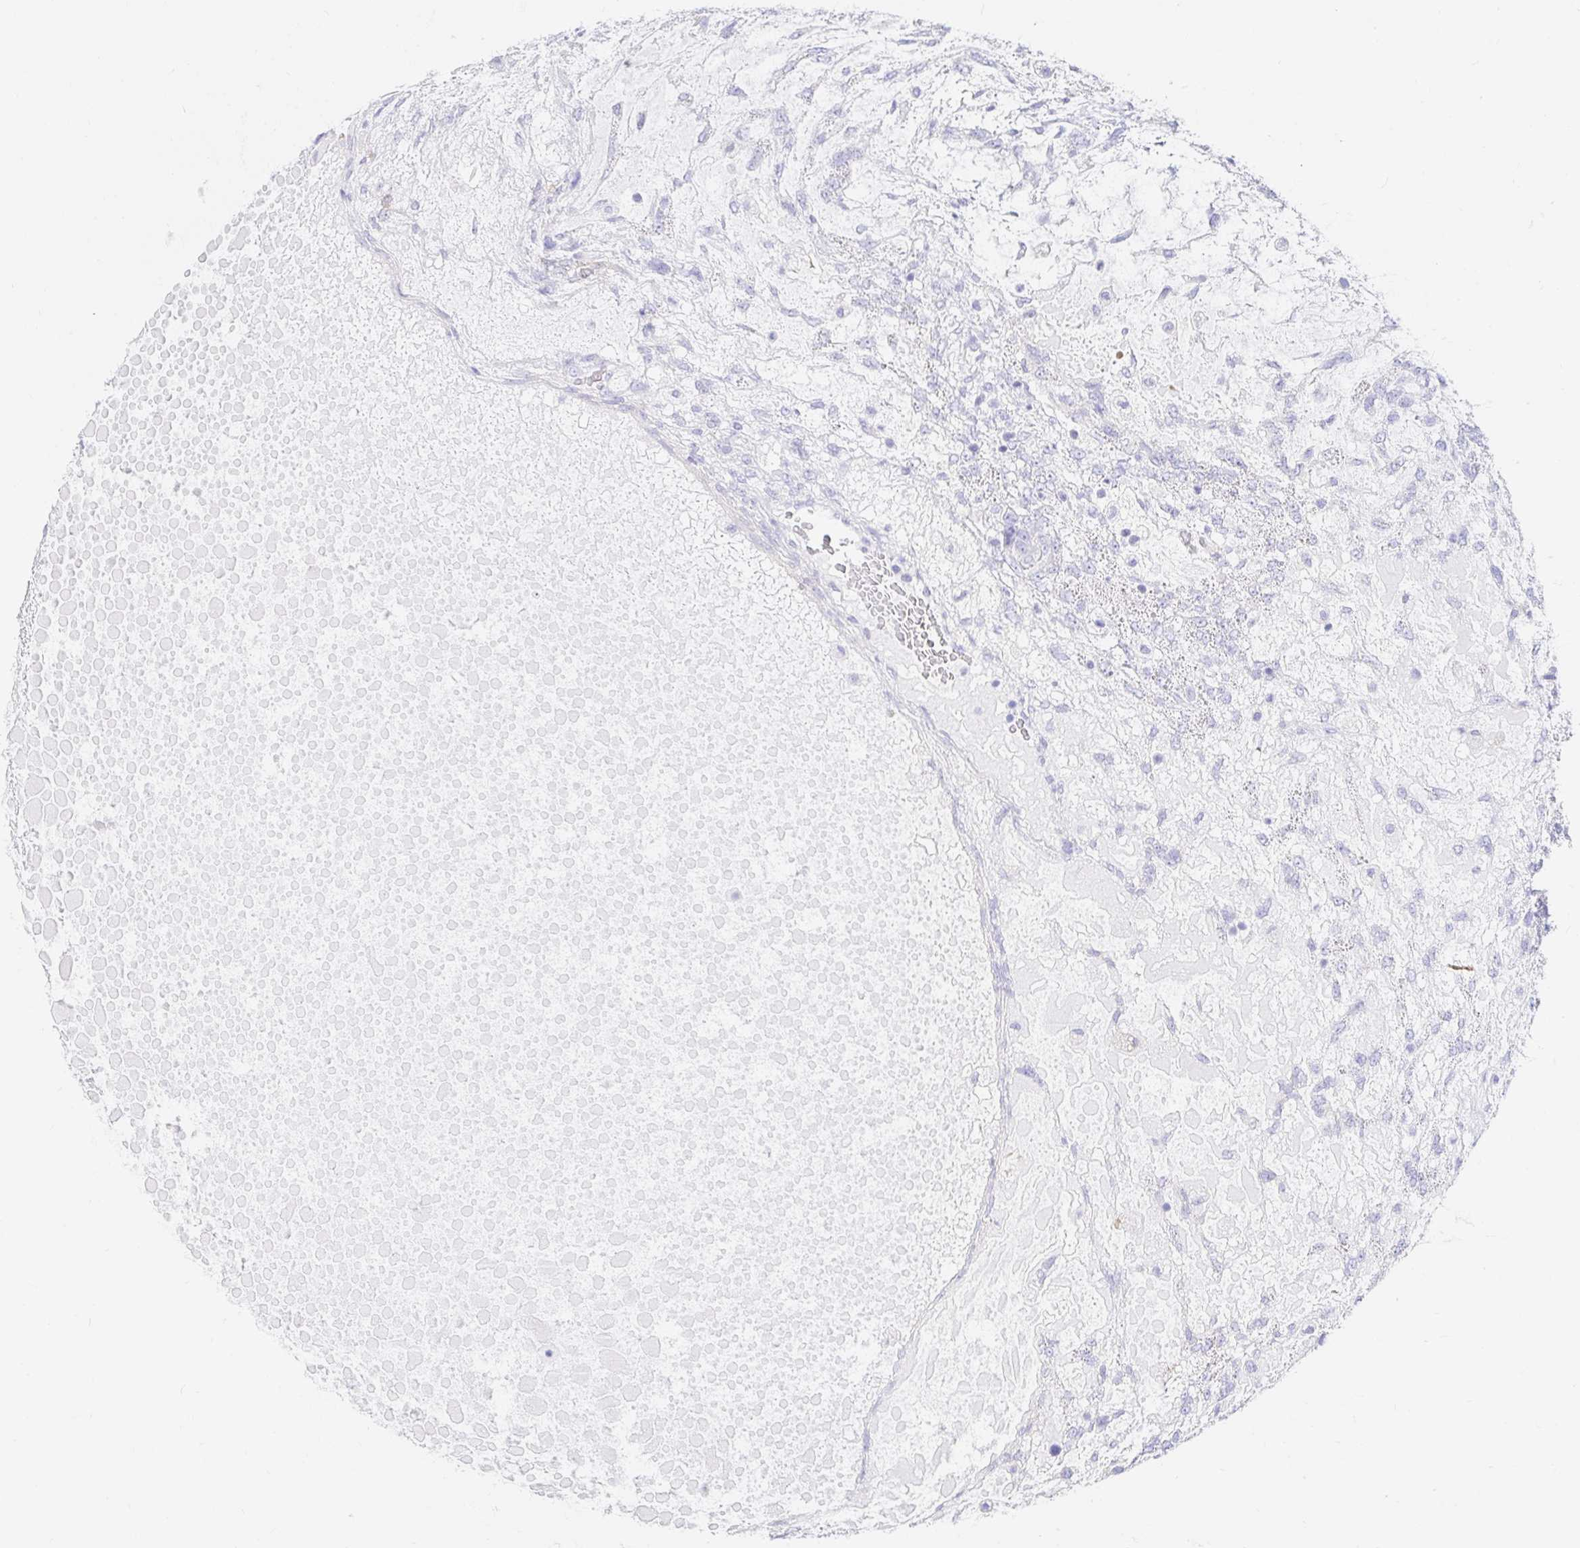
{"staining": {"intensity": "negative", "quantity": "none", "location": "none"}, "tissue": "testis cancer", "cell_type": "Tumor cells", "image_type": "cancer", "snomed": [{"axis": "morphology", "description": "Carcinoma, Embryonal, NOS"}, {"axis": "topography", "description": "Testis"}], "caption": "Embryonal carcinoma (testis) was stained to show a protein in brown. There is no significant staining in tumor cells. (Immunohistochemistry, brightfield microscopy, high magnification).", "gene": "PPP1R1B", "patient": {"sex": "male", "age": 23}}